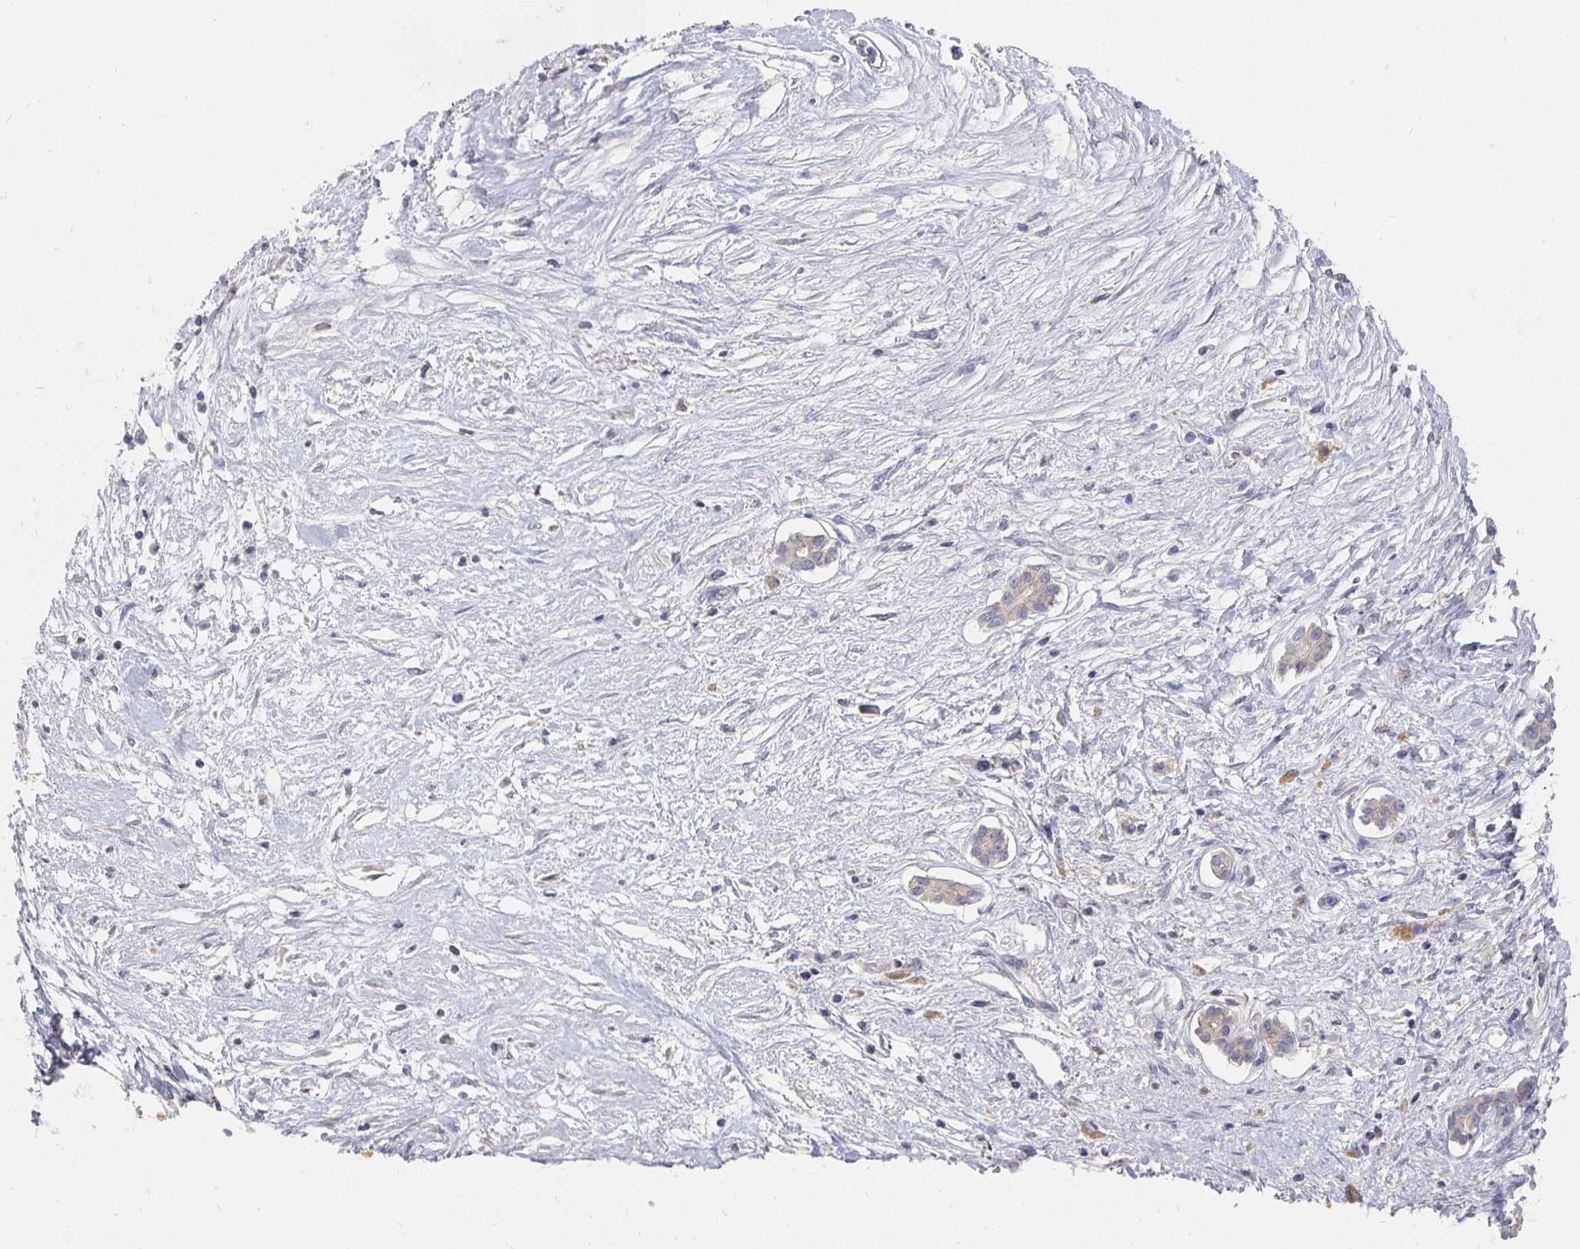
{"staining": {"intensity": "weak", "quantity": "<25%", "location": "cytoplasmic/membranous"}, "tissue": "pancreatic cancer", "cell_type": "Tumor cells", "image_type": "cancer", "snomed": [{"axis": "morphology", "description": "Adenocarcinoma, NOS"}, {"axis": "topography", "description": "Pancreas"}], "caption": "High power microscopy micrograph of an immunohistochemistry (IHC) photomicrograph of pancreatic adenocarcinoma, revealing no significant staining in tumor cells.", "gene": "FKRP", "patient": {"sex": "male", "age": 68}}